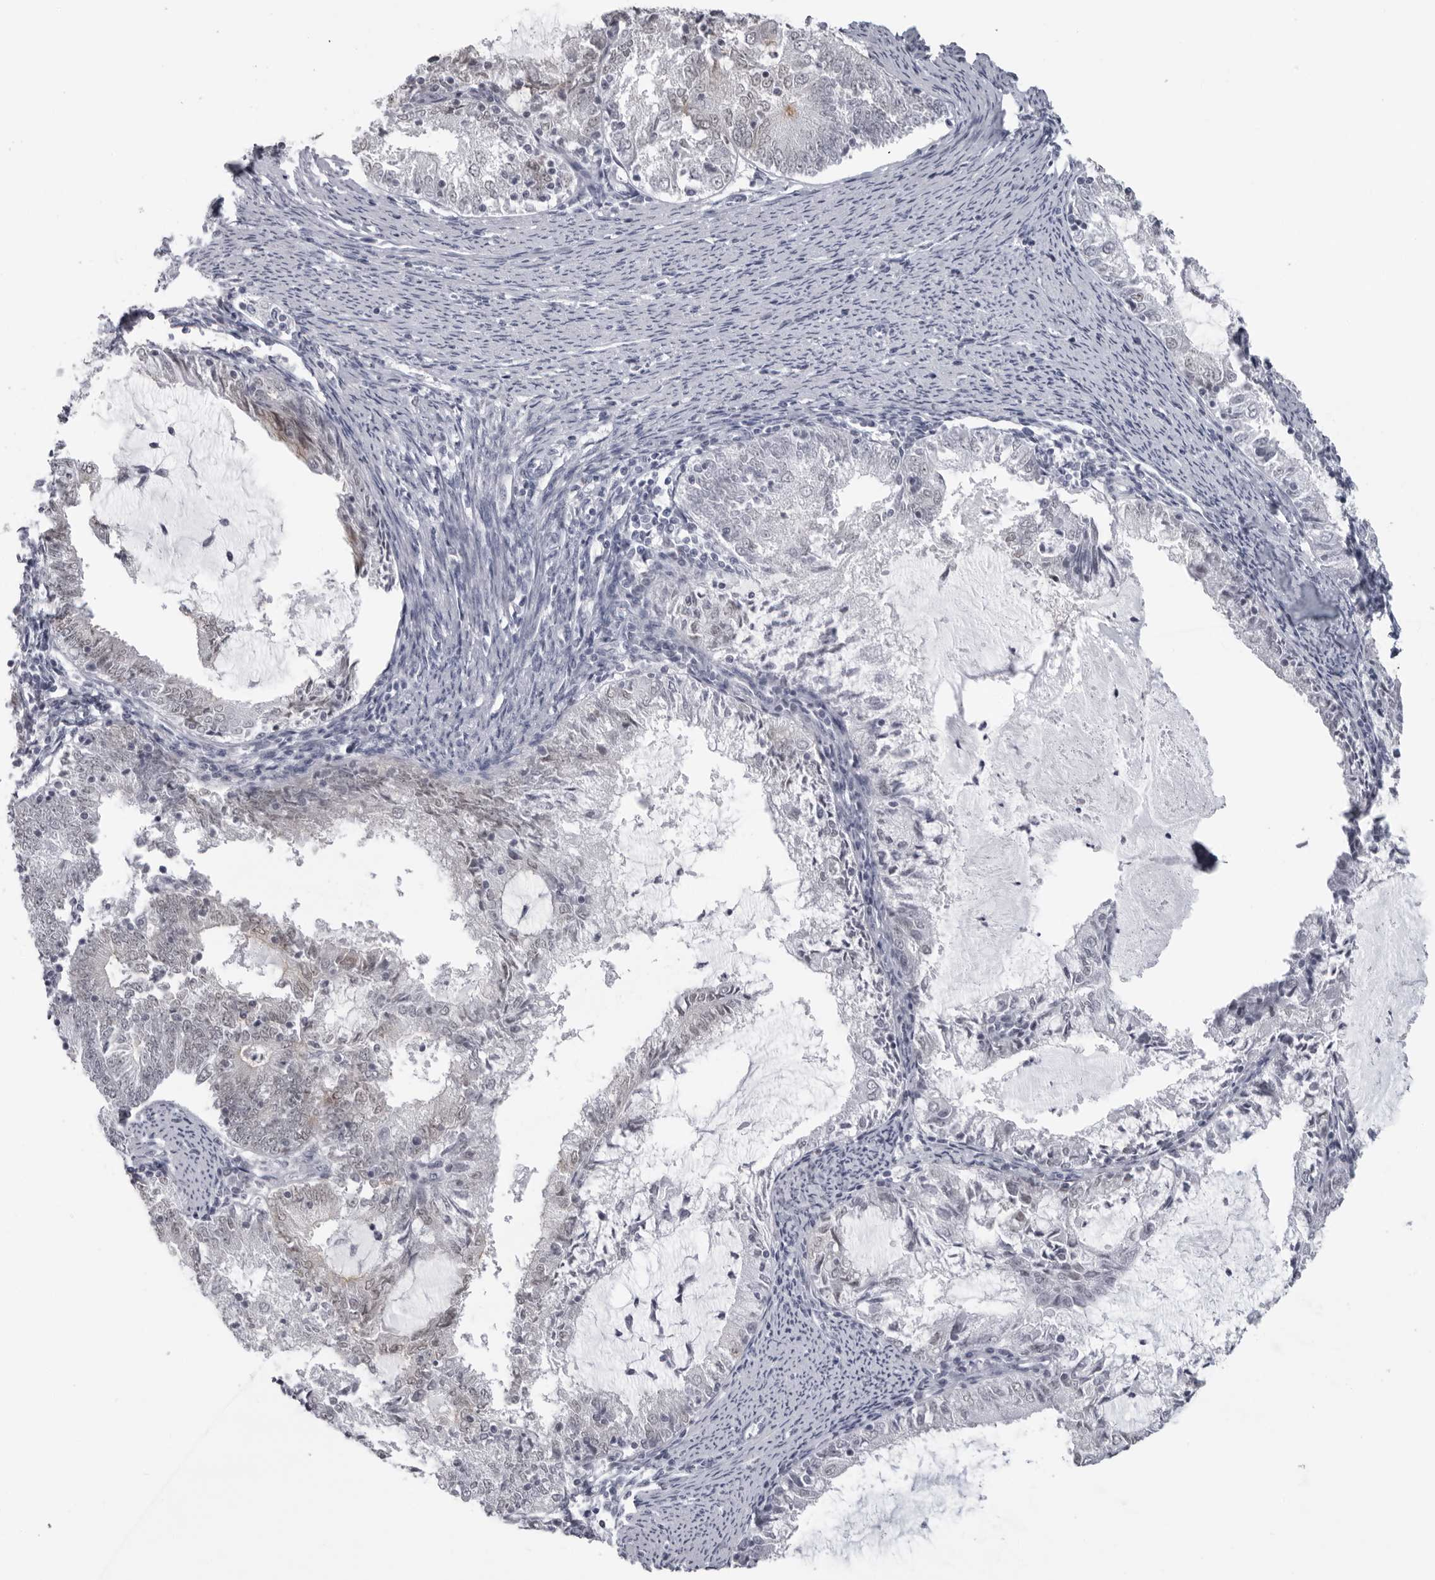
{"staining": {"intensity": "negative", "quantity": "none", "location": "none"}, "tissue": "endometrial cancer", "cell_type": "Tumor cells", "image_type": "cancer", "snomed": [{"axis": "morphology", "description": "Adenocarcinoma, NOS"}, {"axis": "topography", "description": "Endometrium"}], "caption": "Protein analysis of endometrial adenocarcinoma reveals no significant staining in tumor cells.", "gene": "ESPN", "patient": {"sex": "female", "age": 57}}